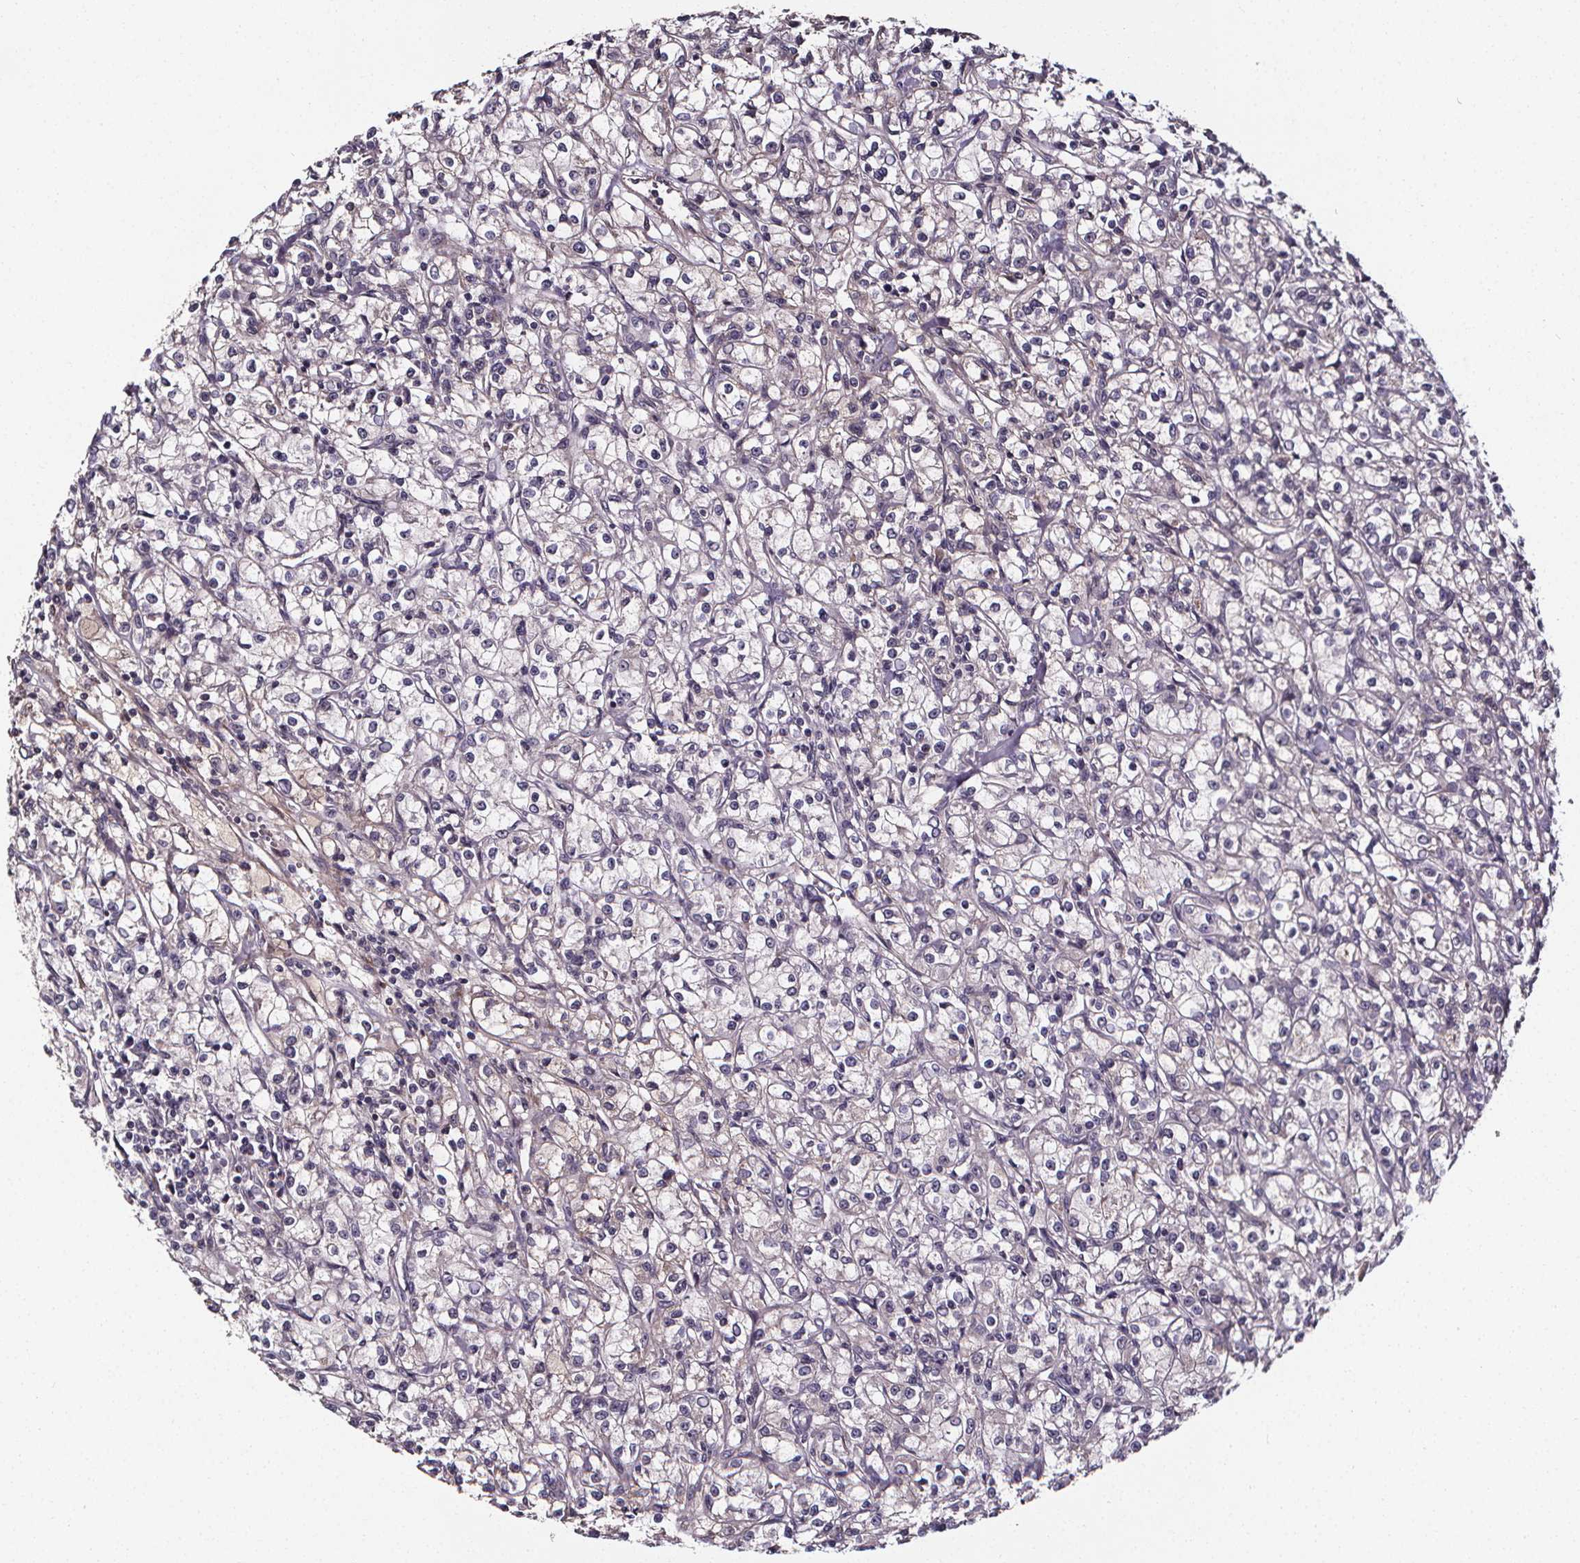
{"staining": {"intensity": "negative", "quantity": "none", "location": "none"}, "tissue": "renal cancer", "cell_type": "Tumor cells", "image_type": "cancer", "snomed": [{"axis": "morphology", "description": "Adenocarcinoma, NOS"}, {"axis": "topography", "description": "Kidney"}], "caption": "This is a photomicrograph of immunohistochemistry (IHC) staining of renal cancer, which shows no positivity in tumor cells.", "gene": "AEBP1", "patient": {"sex": "female", "age": 59}}